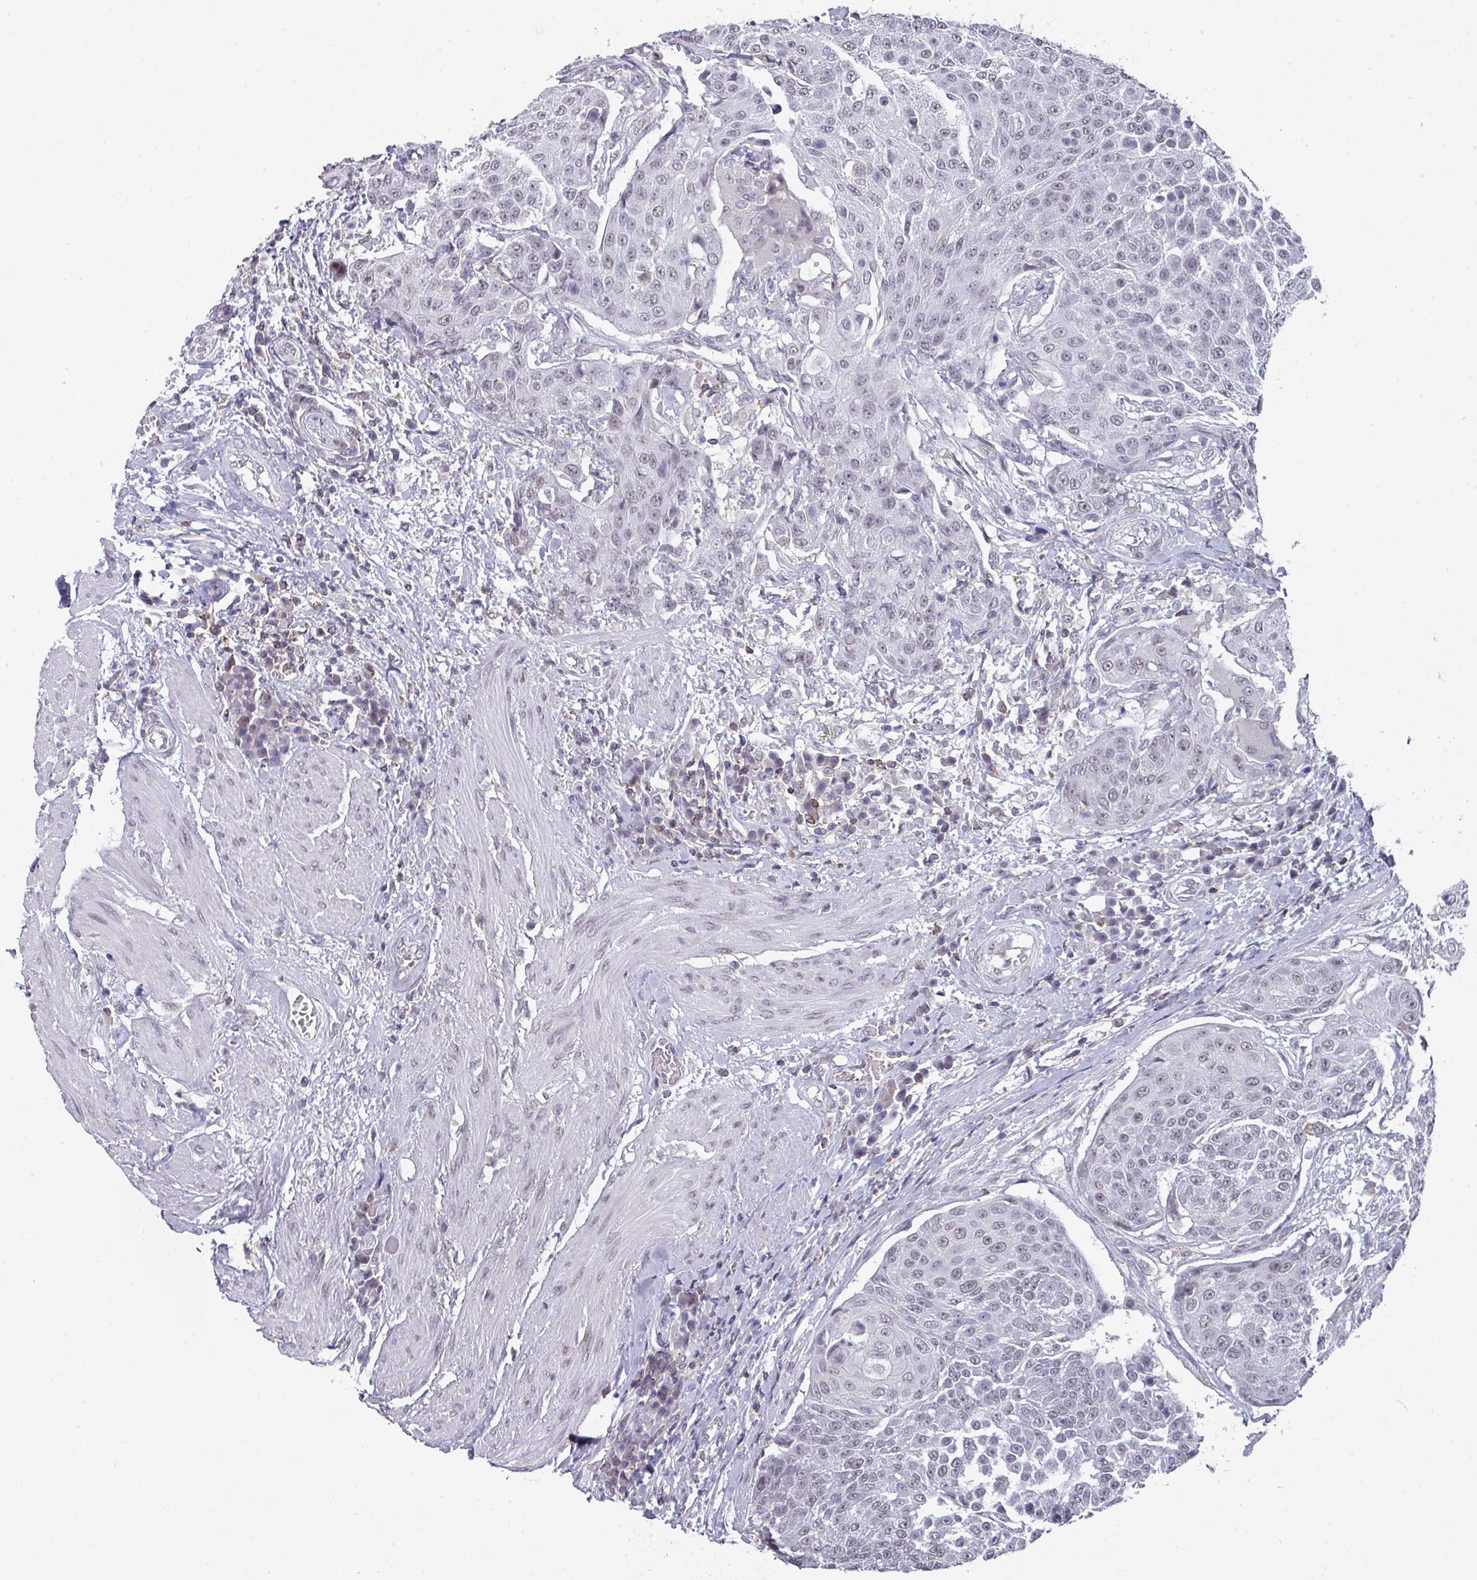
{"staining": {"intensity": "weak", "quantity": "<25%", "location": "nuclear"}, "tissue": "urothelial cancer", "cell_type": "Tumor cells", "image_type": "cancer", "snomed": [{"axis": "morphology", "description": "Urothelial carcinoma, High grade"}, {"axis": "topography", "description": "Urinary bladder"}], "caption": "Immunohistochemistry (IHC) histopathology image of neoplastic tissue: human high-grade urothelial carcinoma stained with DAB demonstrates no significant protein staining in tumor cells. (DAB IHC visualized using brightfield microscopy, high magnification).", "gene": "RASAL3", "patient": {"sex": "female", "age": 63}}